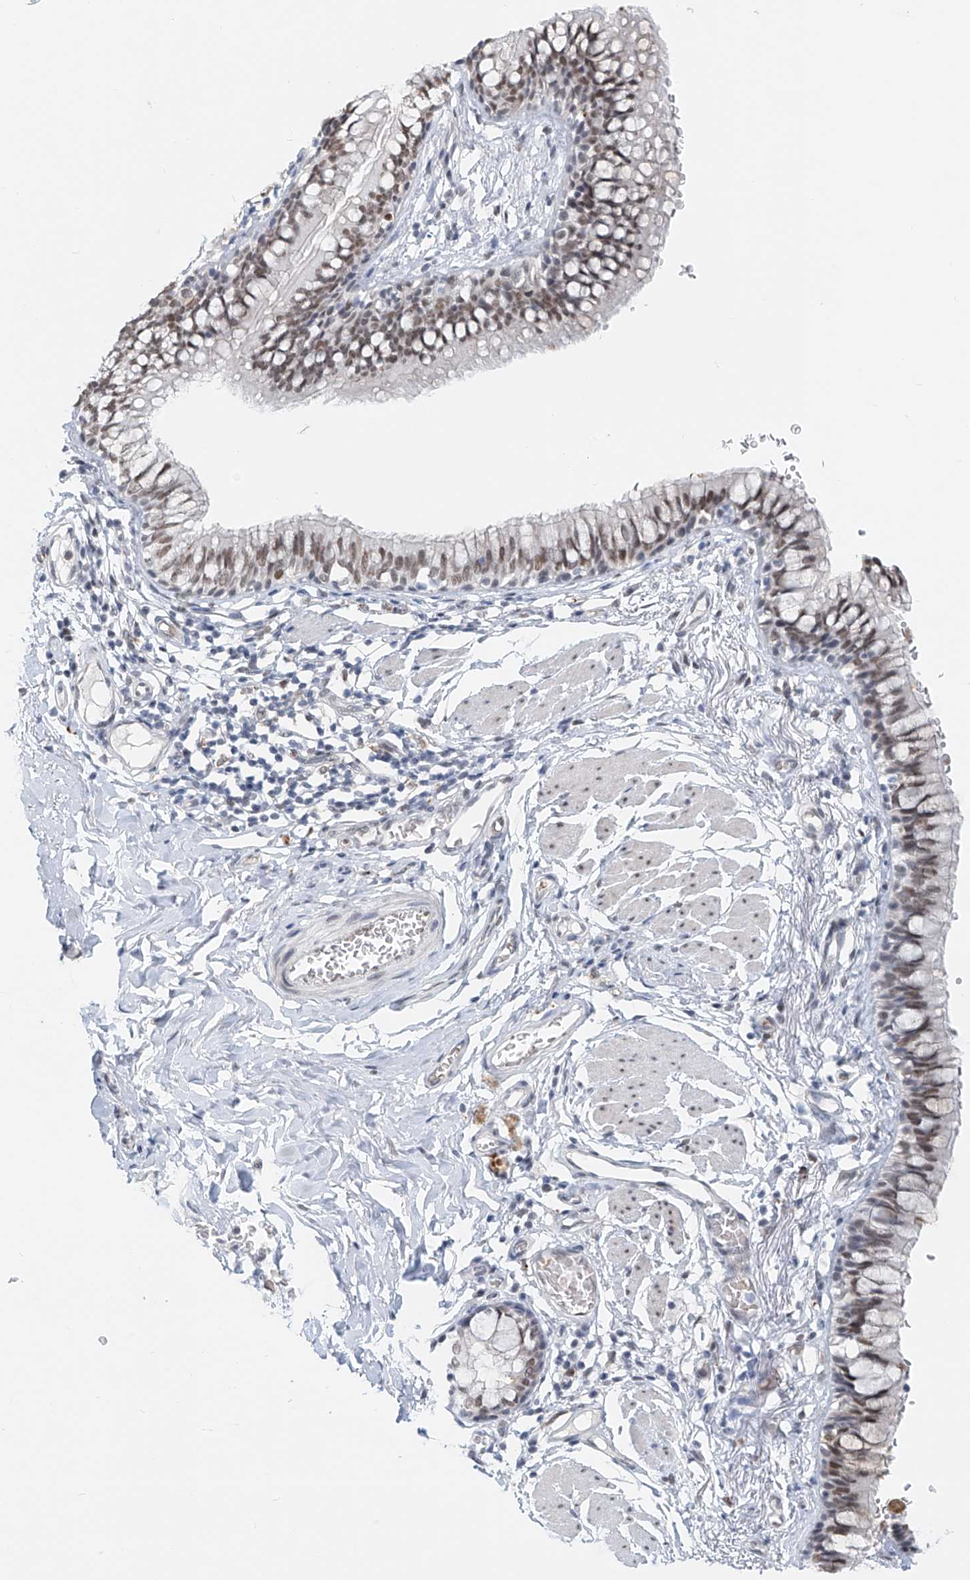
{"staining": {"intensity": "strong", "quantity": ">75%", "location": "nuclear"}, "tissue": "bronchus", "cell_type": "Respiratory epithelial cells", "image_type": "normal", "snomed": [{"axis": "morphology", "description": "Normal tissue, NOS"}, {"axis": "topography", "description": "Cartilage tissue"}, {"axis": "topography", "description": "Bronchus"}], "caption": "Immunohistochemical staining of benign bronchus exhibits strong nuclear protein expression in approximately >75% of respiratory epithelial cells.", "gene": "SASH1", "patient": {"sex": "female", "age": 36}}